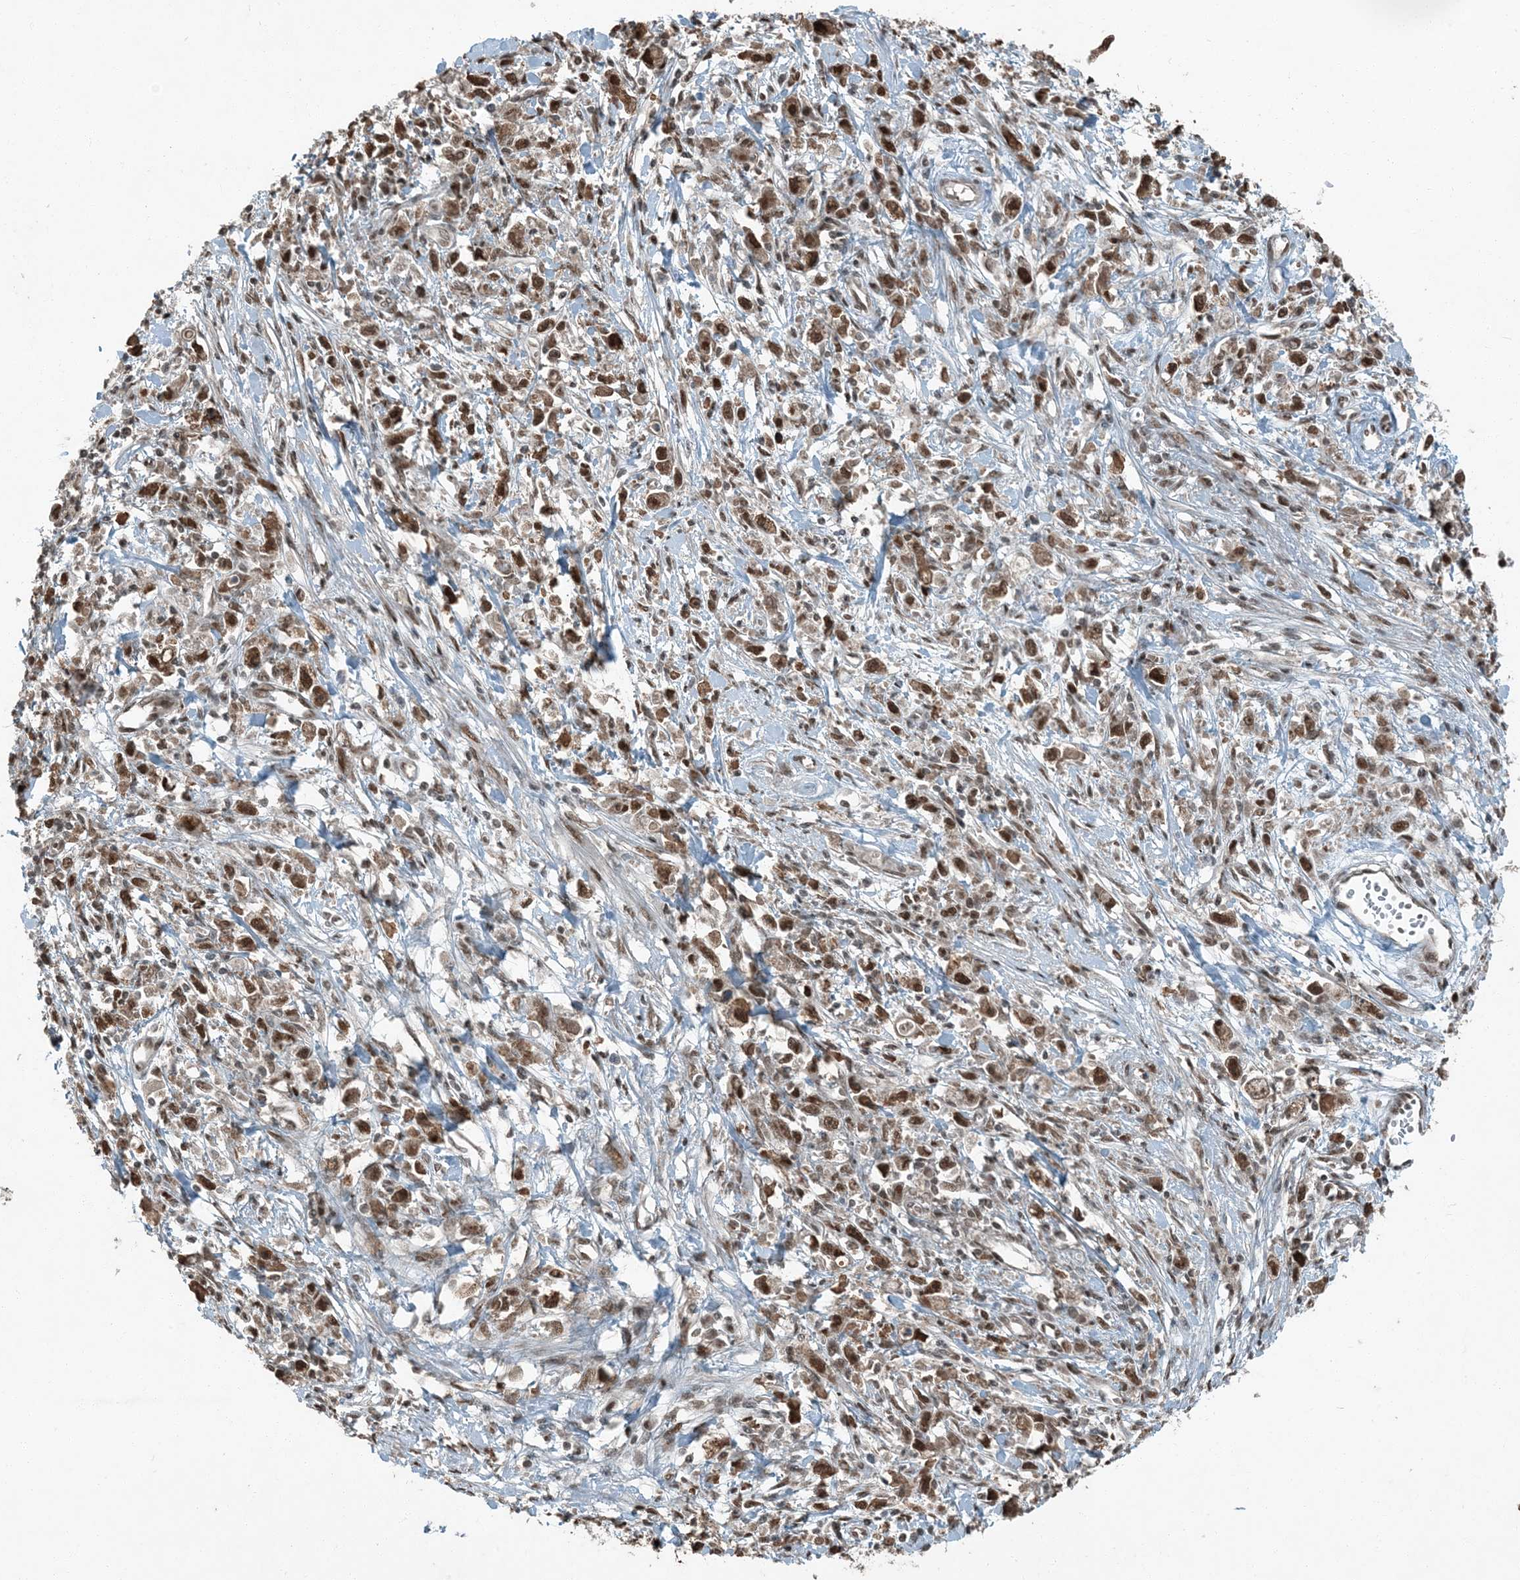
{"staining": {"intensity": "moderate", "quantity": ">75%", "location": "nuclear"}, "tissue": "stomach cancer", "cell_type": "Tumor cells", "image_type": "cancer", "snomed": [{"axis": "morphology", "description": "Adenocarcinoma, NOS"}, {"axis": "topography", "description": "Stomach"}], "caption": "High-power microscopy captured an IHC histopathology image of stomach adenocarcinoma, revealing moderate nuclear staining in about >75% of tumor cells. The staining was performed using DAB to visualize the protein expression in brown, while the nuclei were stained in blue with hematoxylin (Magnification: 20x).", "gene": "TRAPPC12", "patient": {"sex": "female", "age": 59}}